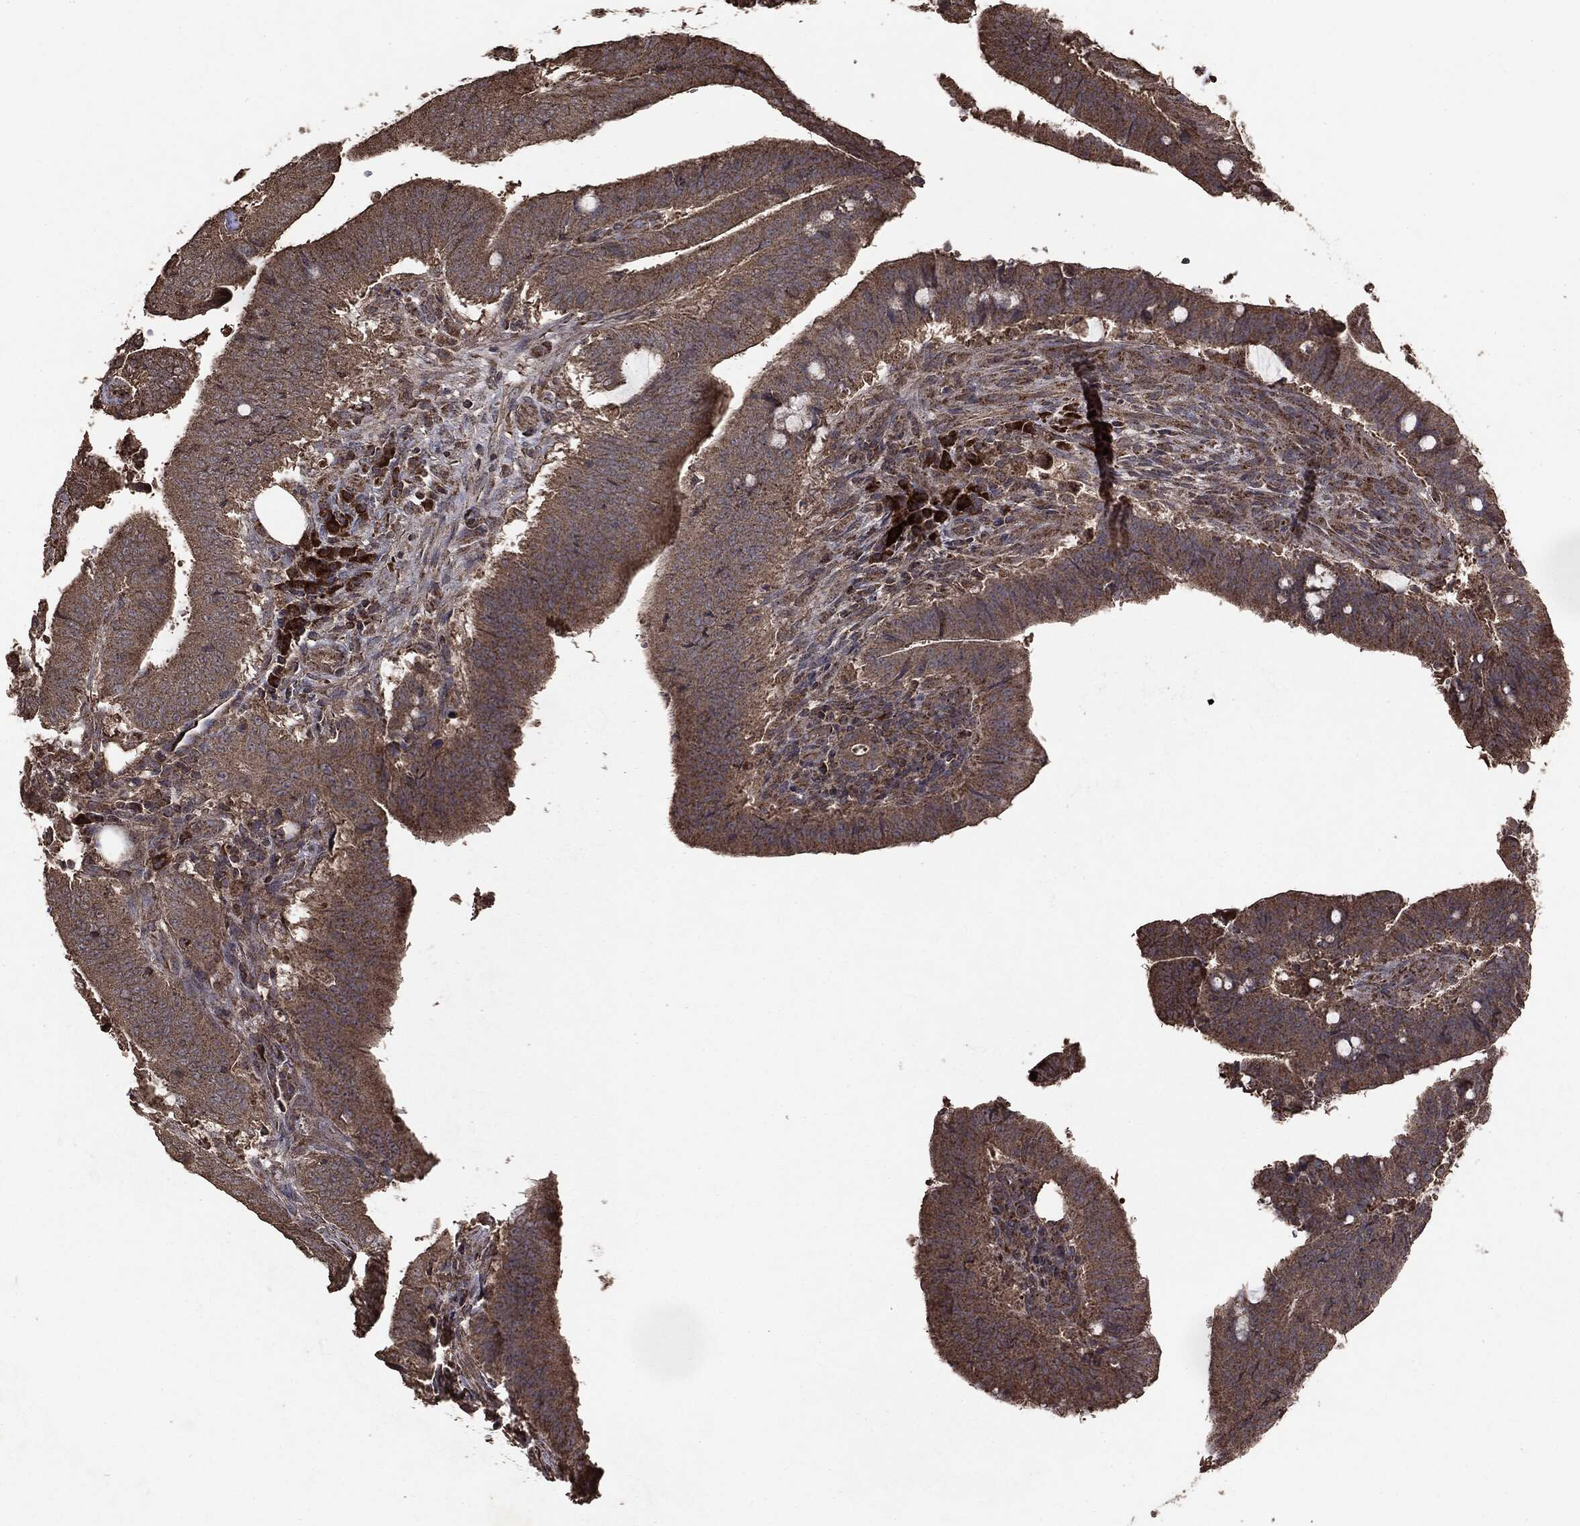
{"staining": {"intensity": "moderate", "quantity": ">75%", "location": "cytoplasmic/membranous"}, "tissue": "colorectal cancer", "cell_type": "Tumor cells", "image_type": "cancer", "snomed": [{"axis": "morphology", "description": "Adenocarcinoma, NOS"}, {"axis": "topography", "description": "Colon"}], "caption": "Tumor cells demonstrate moderate cytoplasmic/membranous staining in approximately >75% of cells in colorectal cancer. (DAB (3,3'-diaminobenzidine) IHC, brown staining for protein, blue staining for nuclei).", "gene": "MTOR", "patient": {"sex": "female", "age": 43}}